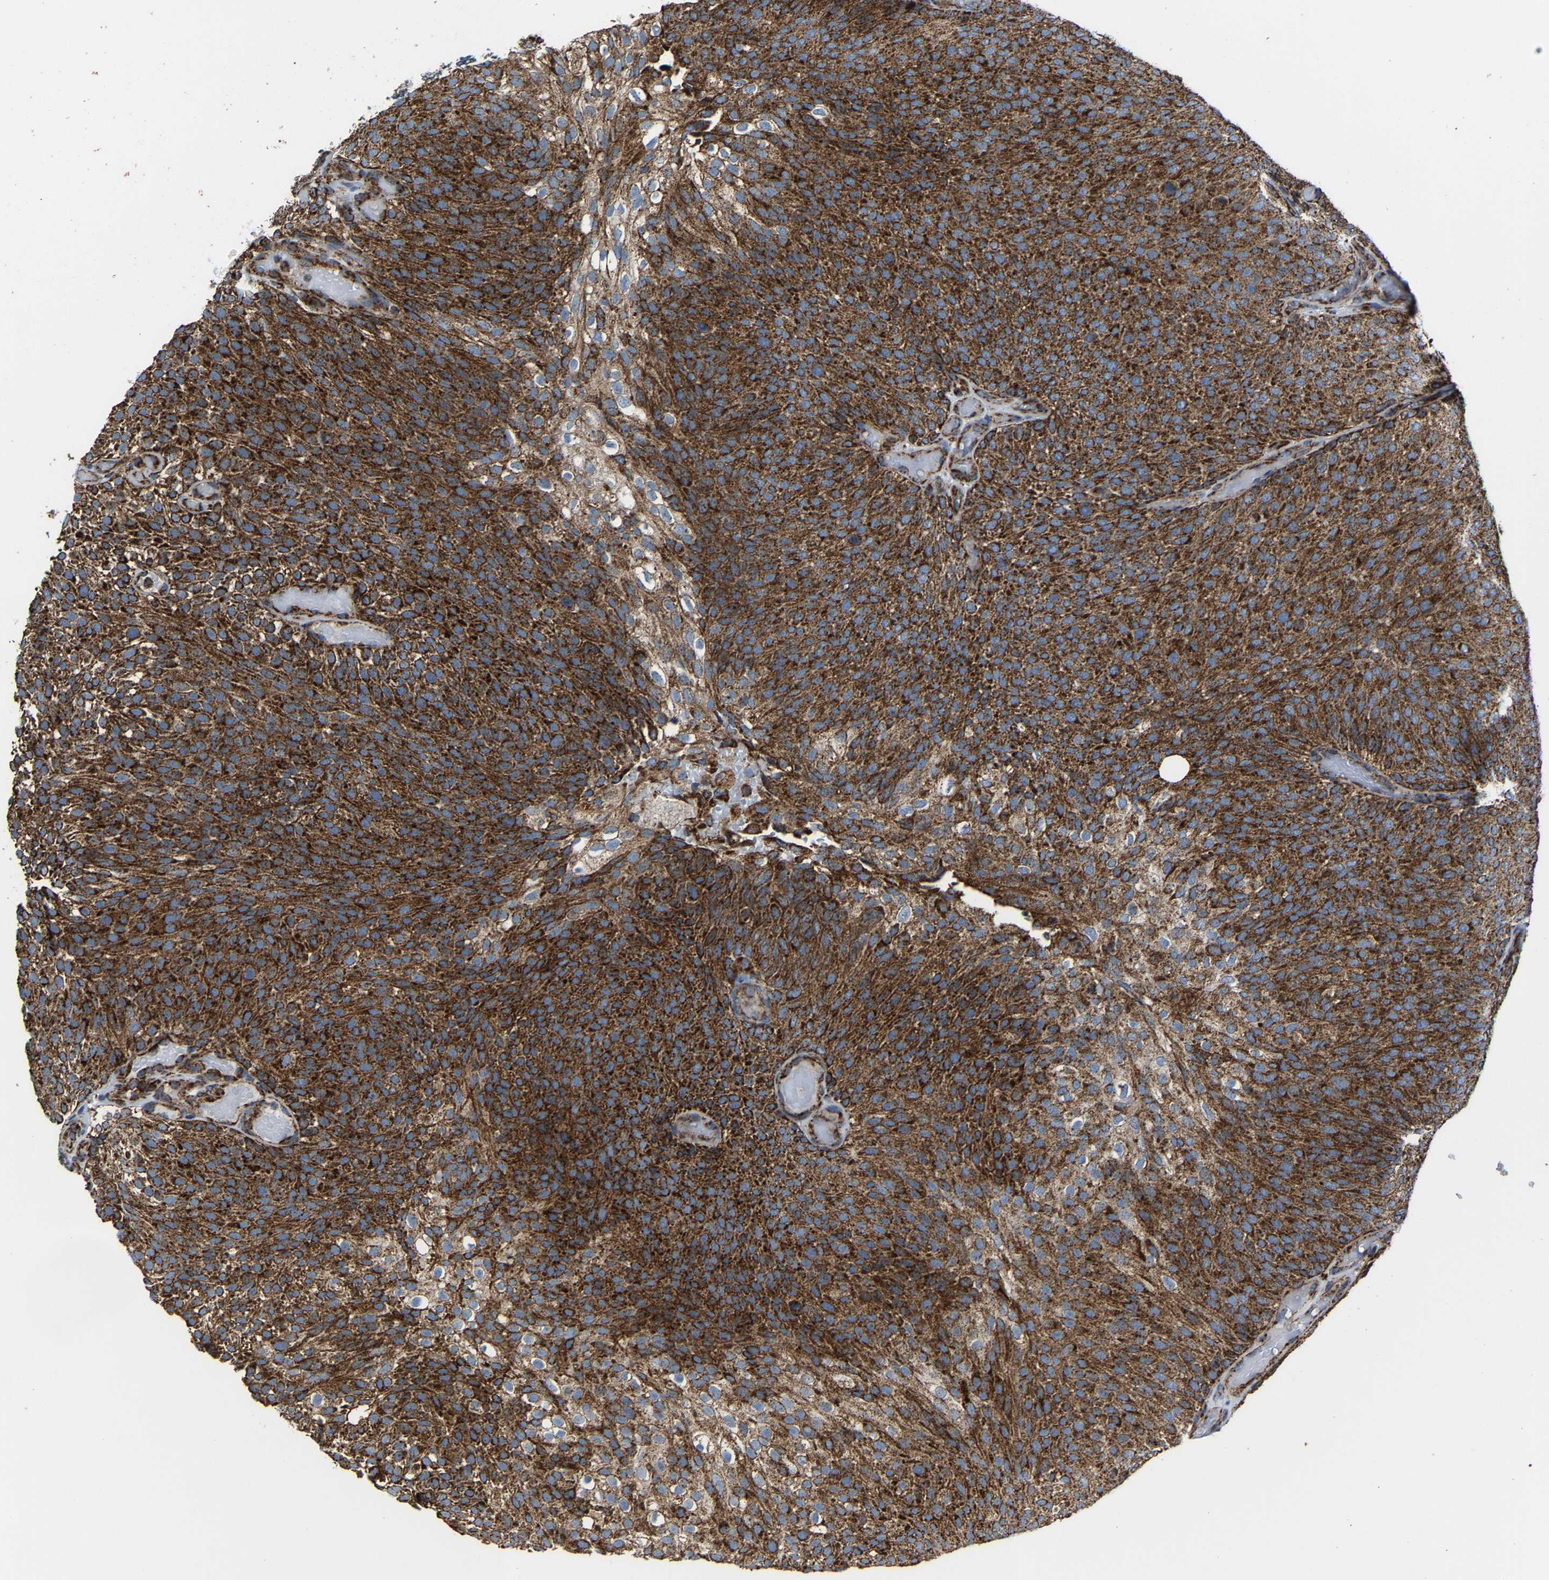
{"staining": {"intensity": "strong", "quantity": ">75%", "location": "cytoplasmic/membranous"}, "tissue": "urothelial cancer", "cell_type": "Tumor cells", "image_type": "cancer", "snomed": [{"axis": "morphology", "description": "Urothelial carcinoma, Low grade"}, {"axis": "topography", "description": "Urinary bladder"}], "caption": "The histopathology image displays staining of urothelial cancer, revealing strong cytoplasmic/membranous protein positivity (brown color) within tumor cells. Ihc stains the protein of interest in brown and the nuclei are stained blue.", "gene": "NDUFV3", "patient": {"sex": "male", "age": 78}}